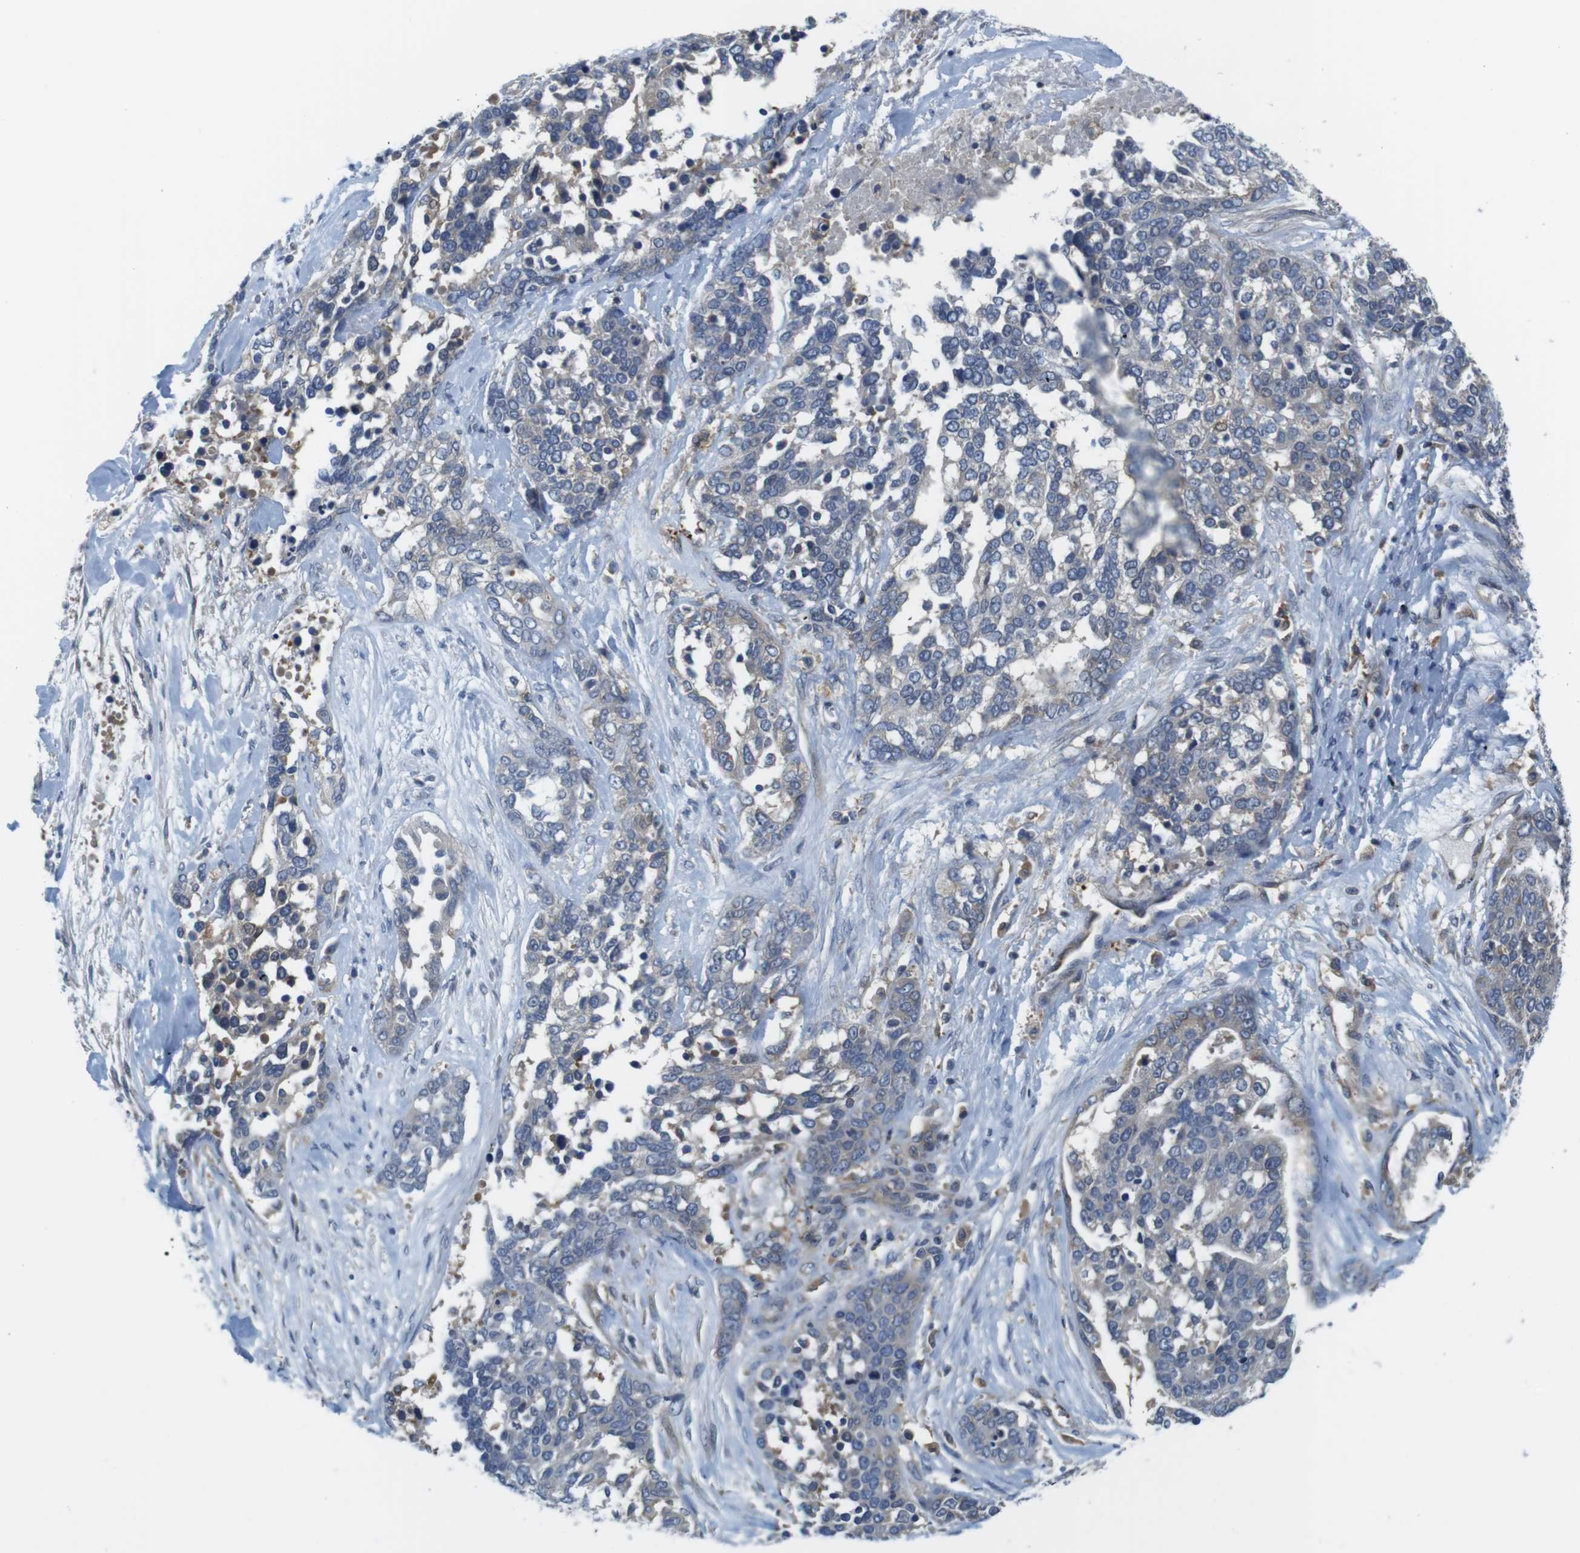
{"staining": {"intensity": "negative", "quantity": "none", "location": "none"}, "tissue": "ovarian cancer", "cell_type": "Tumor cells", "image_type": "cancer", "snomed": [{"axis": "morphology", "description": "Cystadenocarcinoma, serous, NOS"}, {"axis": "topography", "description": "Ovary"}], "caption": "Immunohistochemistry (IHC) of ovarian serous cystadenocarcinoma exhibits no positivity in tumor cells. (DAB IHC with hematoxylin counter stain).", "gene": "HERPUD2", "patient": {"sex": "female", "age": 44}}